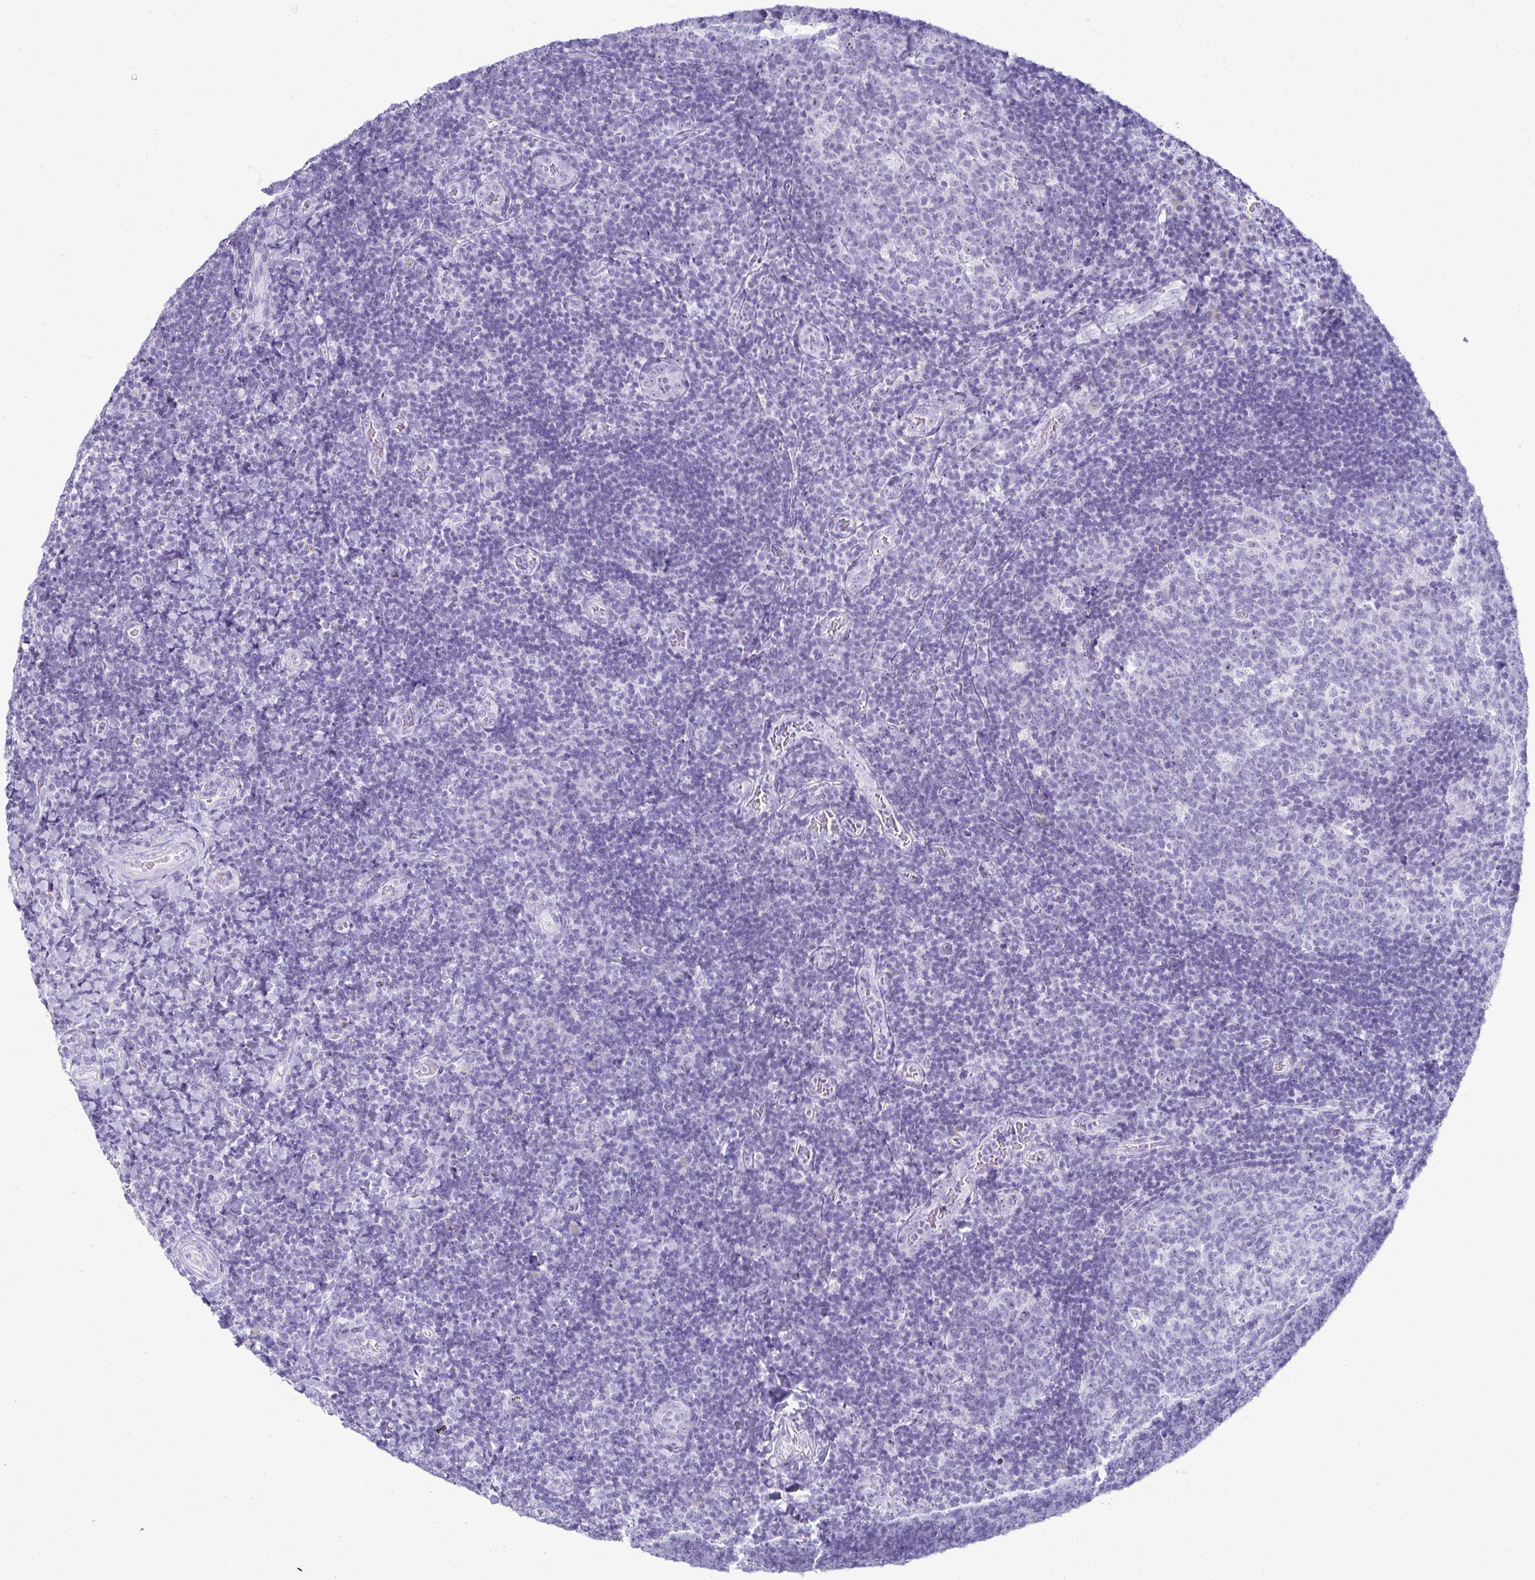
{"staining": {"intensity": "negative", "quantity": "none", "location": "none"}, "tissue": "tonsil", "cell_type": "Germinal center cells", "image_type": "normal", "snomed": [{"axis": "morphology", "description": "Normal tissue, NOS"}, {"axis": "topography", "description": "Tonsil"}], "caption": "Benign tonsil was stained to show a protein in brown. There is no significant positivity in germinal center cells. (Brightfield microscopy of DAB immunohistochemistry at high magnification).", "gene": "CST6", "patient": {"sex": "male", "age": 17}}